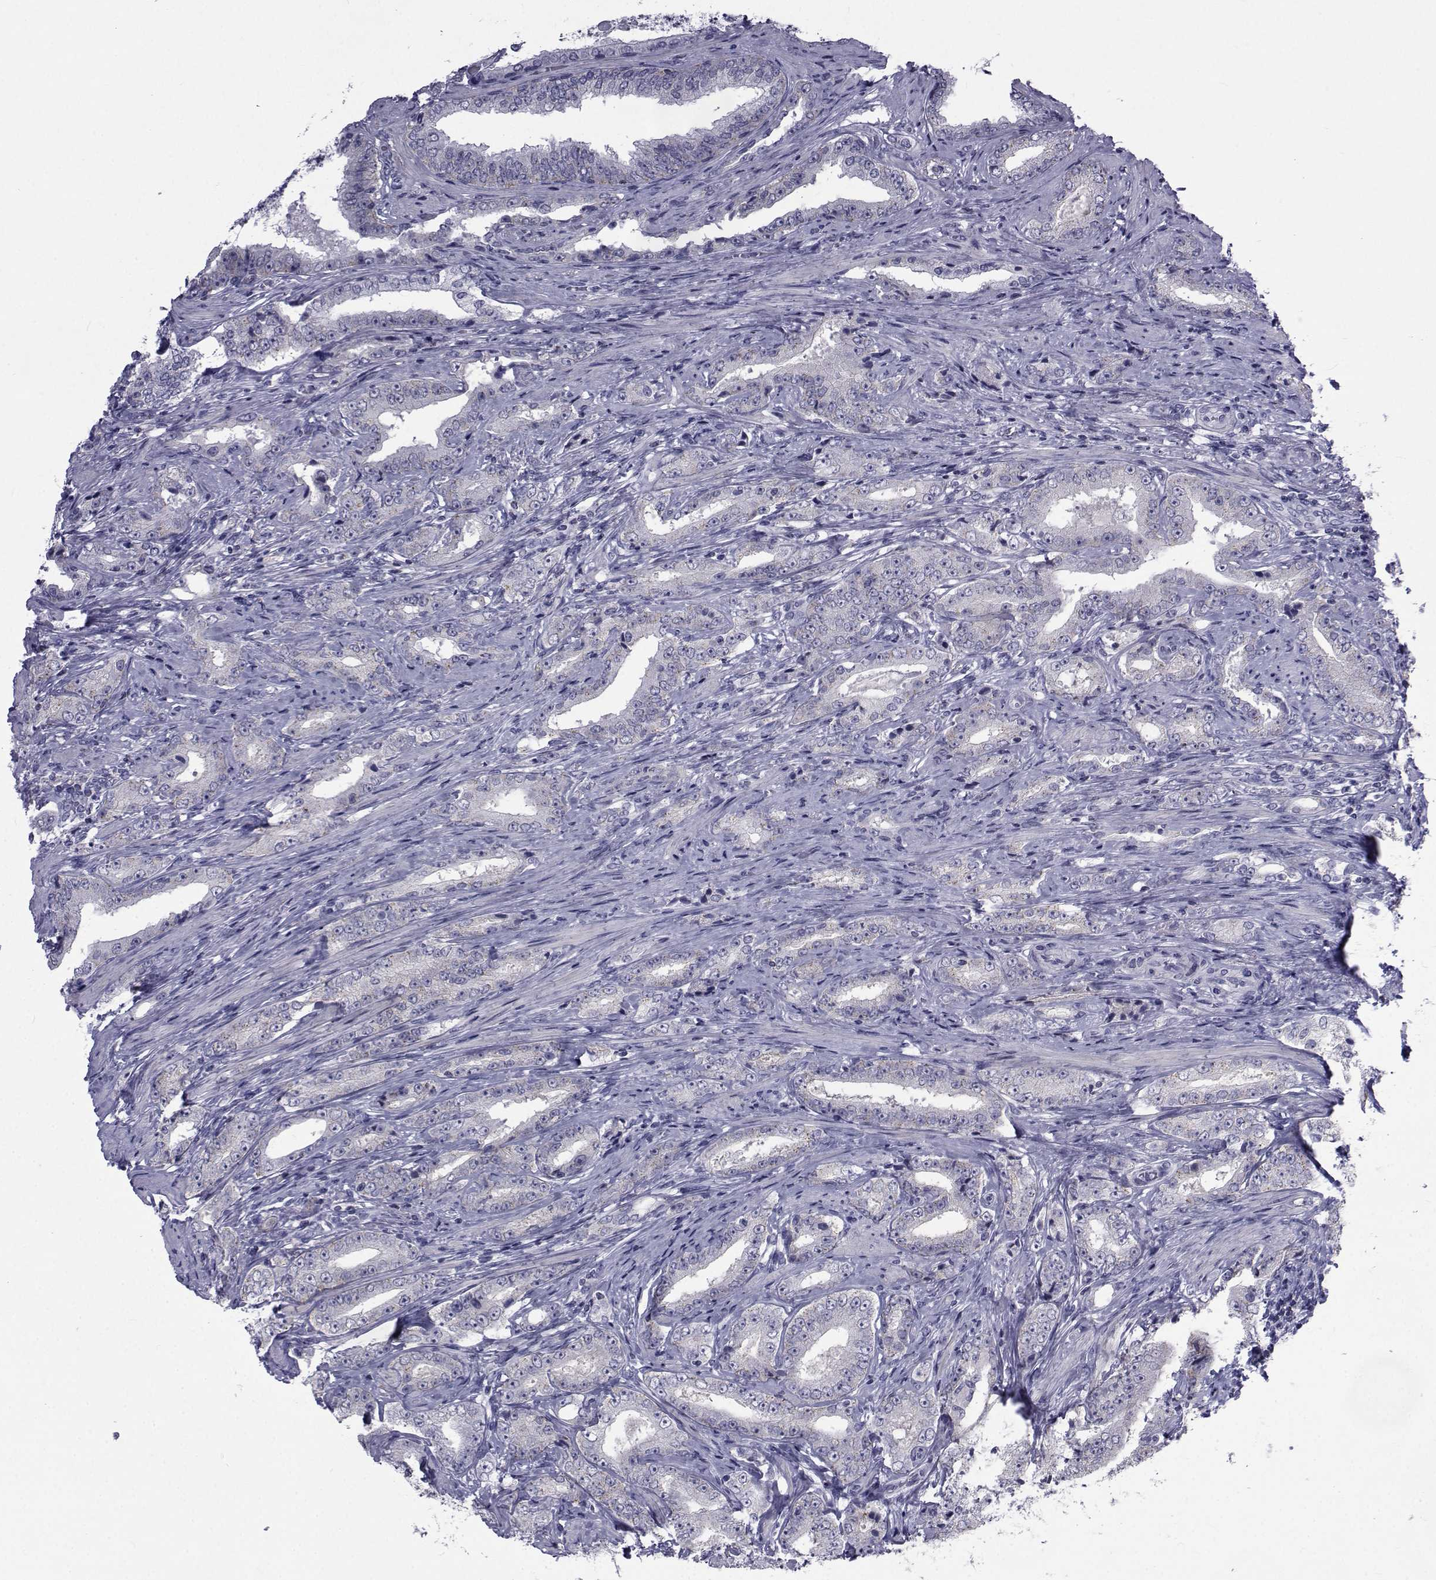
{"staining": {"intensity": "weak", "quantity": "<25%", "location": "cytoplasmic/membranous"}, "tissue": "prostate cancer", "cell_type": "Tumor cells", "image_type": "cancer", "snomed": [{"axis": "morphology", "description": "Adenocarcinoma, Low grade"}, {"axis": "topography", "description": "Prostate and seminal vesicle, NOS"}], "caption": "Human prostate adenocarcinoma (low-grade) stained for a protein using IHC shows no expression in tumor cells.", "gene": "PDE6H", "patient": {"sex": "male", "age": 61}}